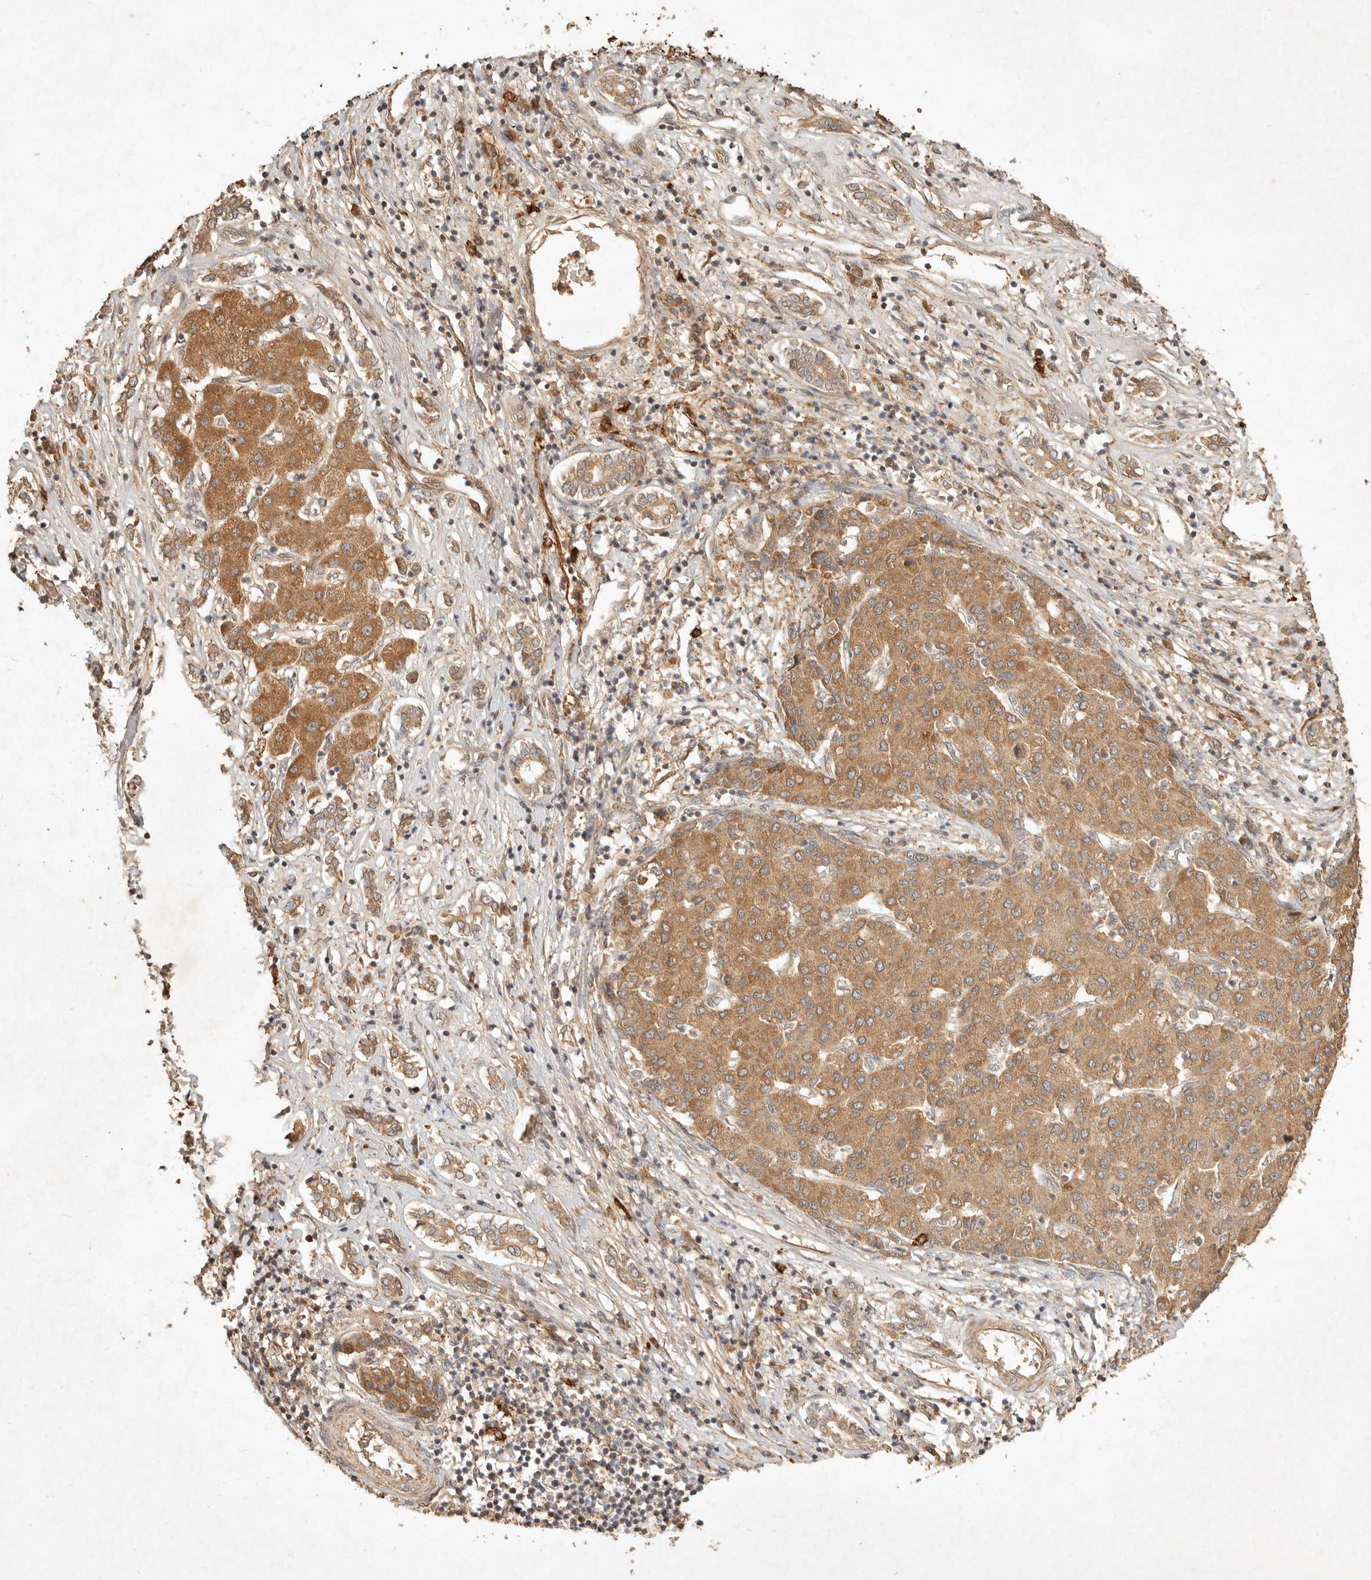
{"staining": {"intensity": "moderate", "quantity": ">75%", "location": "cytoplasmic/membranous"}, "tissue": "liver cancer", "cell_type": "Tumor cells", "image_type": "cancer", "snomed": [{"axis": "morphology", "description": "Carcinoma, Hepatocellular, NOS"}, {"axis": "topography", "description": "Liver"}], "caption": "The histopathology image displays staining of liver cancer (hepatocellular carcinoma), revealing moderate cytoplasmic/membranous protein expression (brown color) within tumor cells. (Stains: DAB (3,3'-diaminobenzidine) in brown, nuclei in blue, Microscopy: brightfield microscopy at high magnification).", "gene": "CLEC4C", "patient": {"sex": "male", "age": 65}}